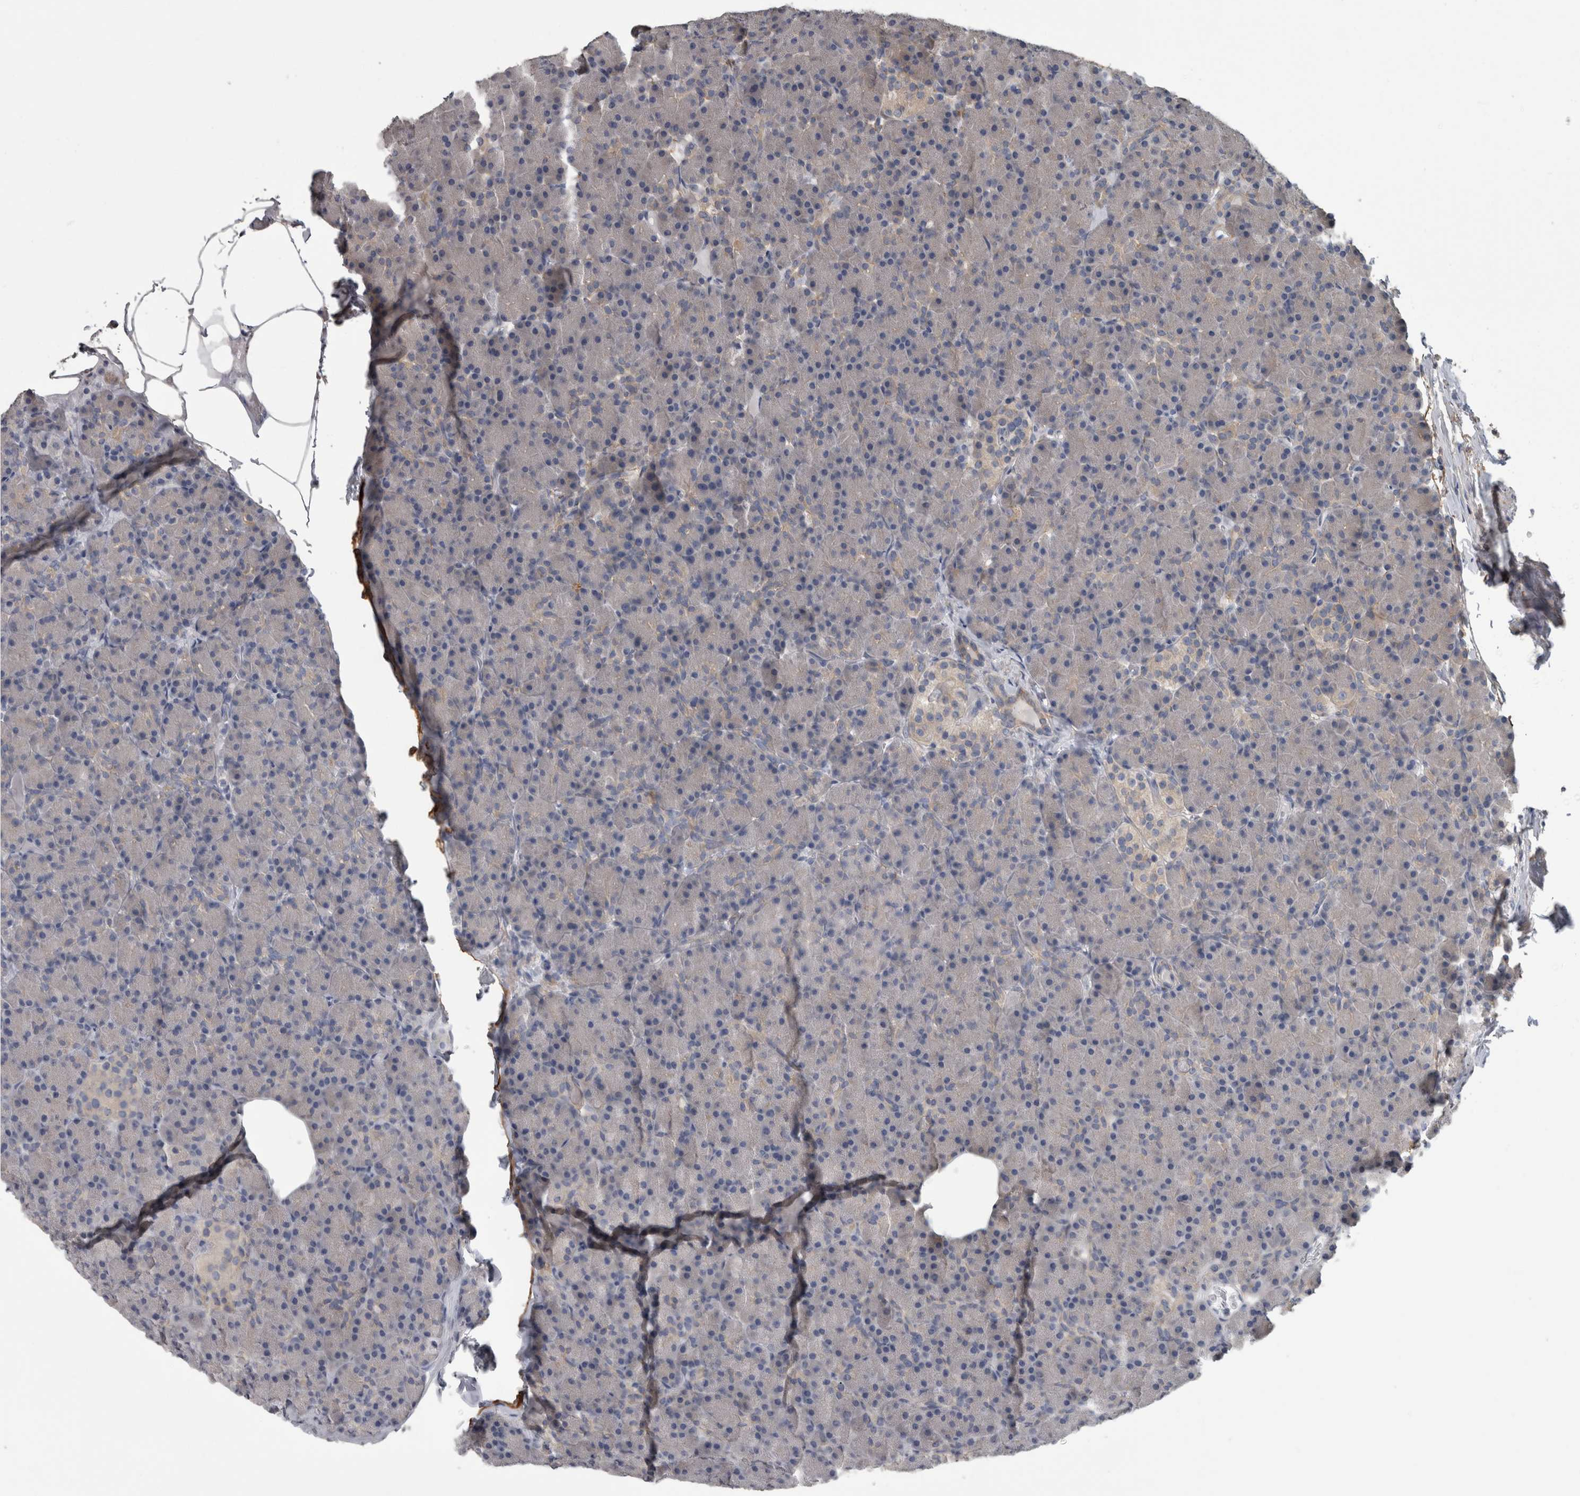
{"staining": {"intensity": "moderate", "quantity": "<25%", "location": "cytoplasmic/membranous"}, "tissue": "pancreas", "cell_type": "Exocrine glandular cells", "image_type": "normal", "snomed": [{"axis": "morphology", "description": "Normal tissue, NOS"}, {"axis": "topography", "description": "Pancreas"}], "caption": "A brown stain labels moderate cytoplasmic/membranous staining of a protein in exocrine glandular cells of normal human pancreas.", "gene": "EFEMP2", "patient": {"sex": "female", "age": 43}}